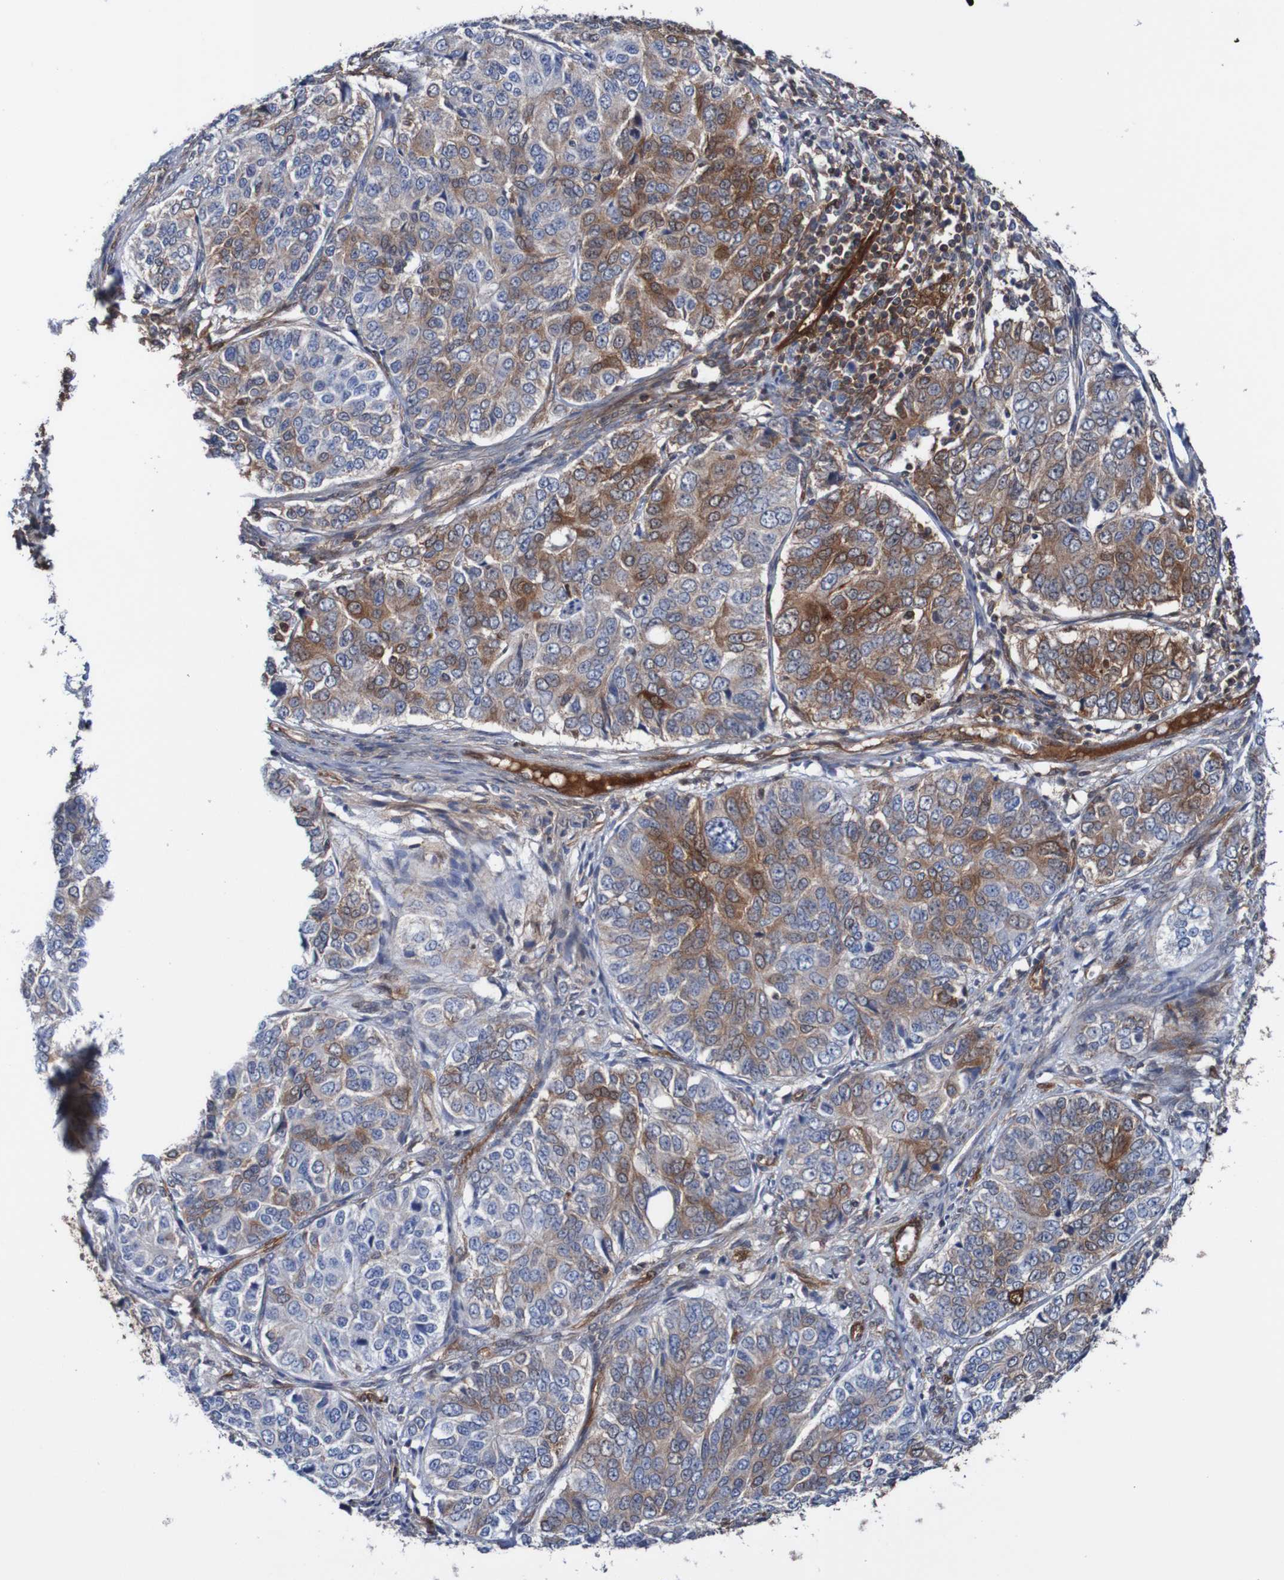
{"staining": {"intensity": "moderate", "quantity": "<25%", "location": "cytoplasmic/membranous"}, "tissue": "ovarian cancer", "cell_type": "Tumor cells", "image_type": "cancer", "snomed": [{"axis": "morphology", "description": "Carcinoma, endometroid"}, {"axis": "topography", "description": "Ovary"}], "caption": "Immunohistochemistry staining of endometroid carcinoma (ovarian), which demonstrates low levels of moderate cytoplasmic/membranous expression in approximately <25% of tumor cells indicating moderate cytoplasmic/membranous protein positivity. The staining was performed using DAB (3,3'-diaminobenzidine) (brown) for protein detection and nuclei were counterstained in hematoxylin (blue).", "gene": "RIGI", "patient": {"sex": "female", "age": 51}}